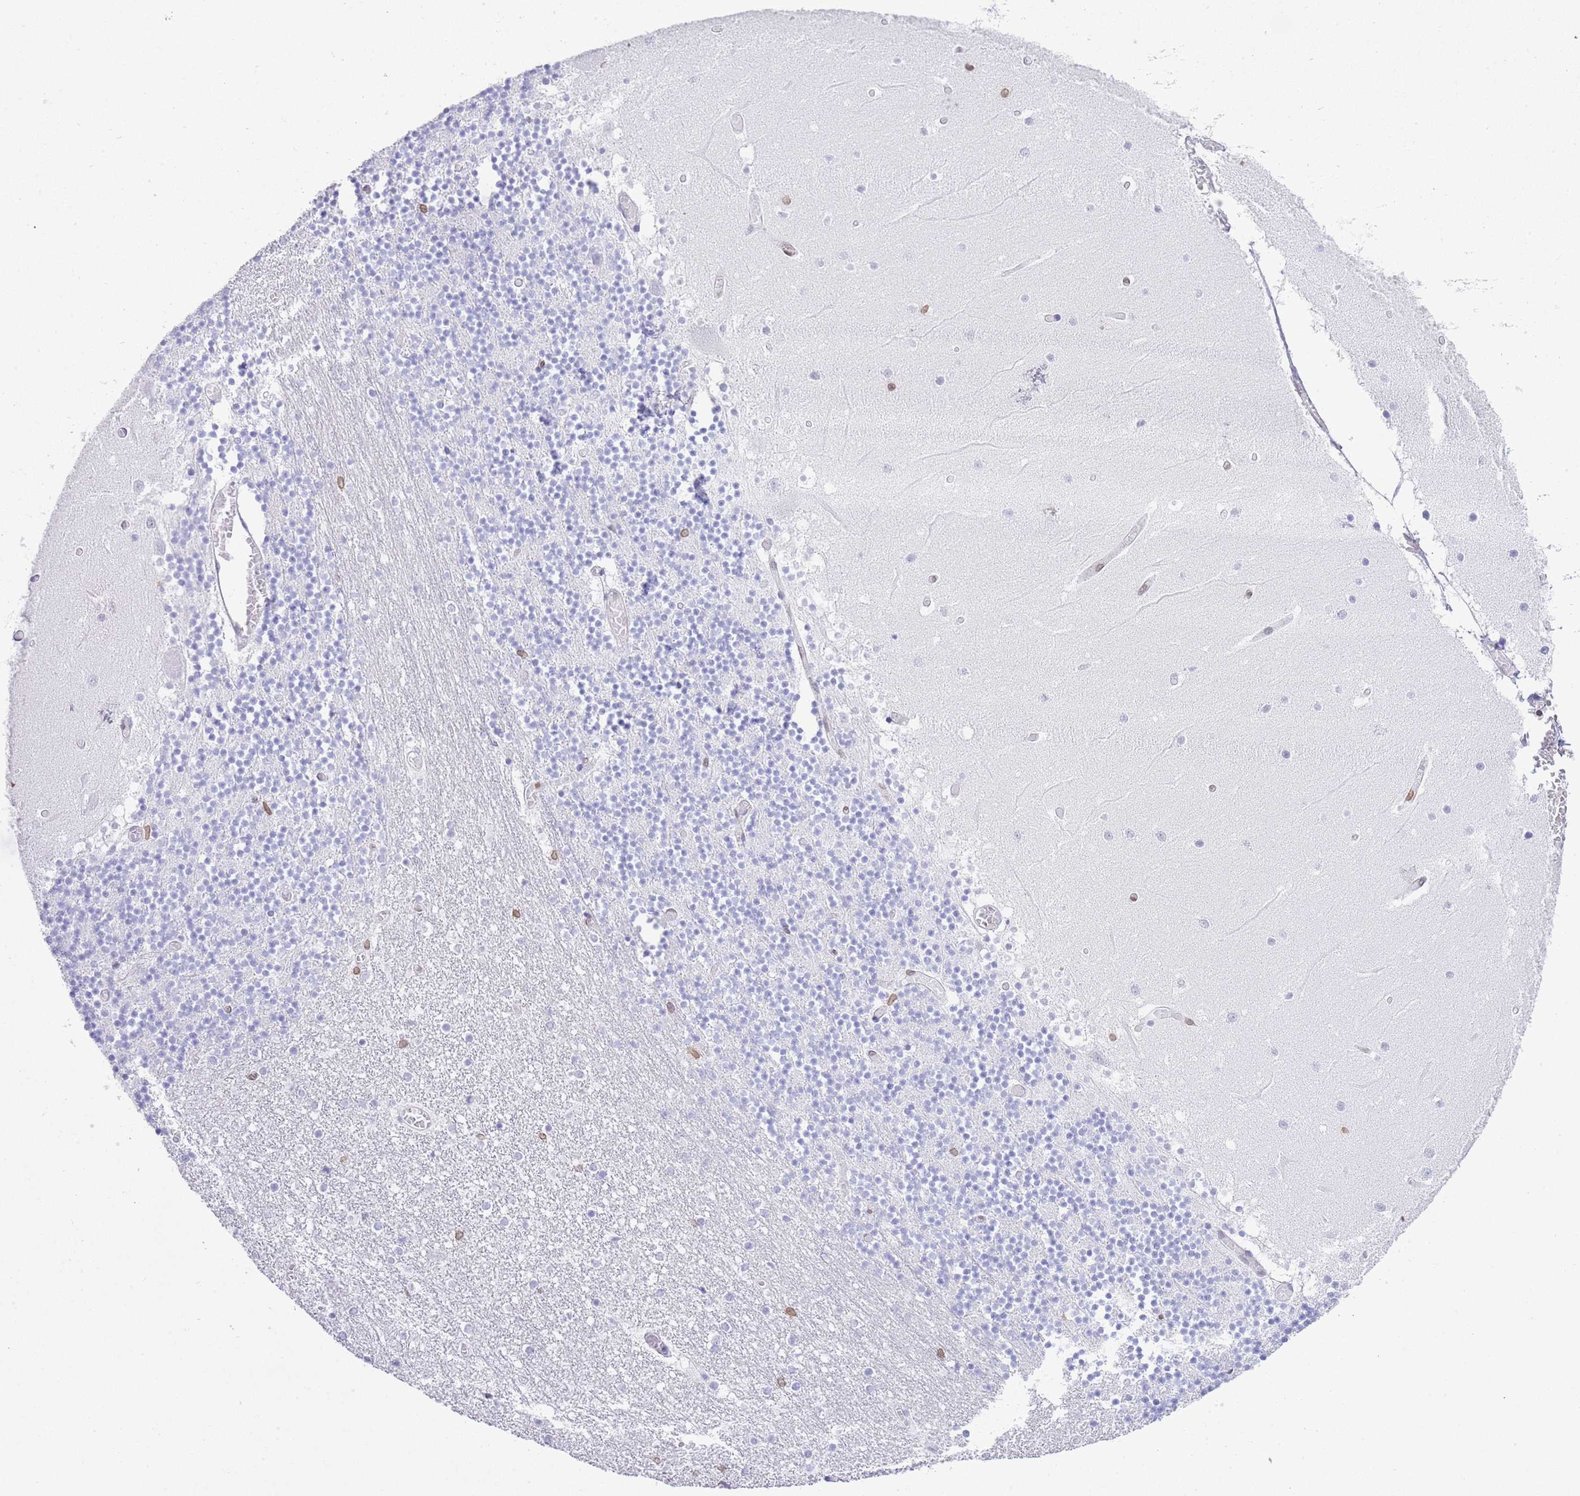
{"staining": {"intensity": "negative", "quantity": "none", "location": "none"}, "tissue": "cerebellum", "cell_type": "Cells in granular layer", "image_type": "normal", "snomed": [{"axis": "morphology", "description": "Normal tissue, NOS"}, {"axis": "topography", "description": "Cerebellum"}], "caption": "The micrograph displays no significant expression in cells in granular layer of cerebellum.", "gene": "LBR", "patient": {"sex": "female", "age": 28}}